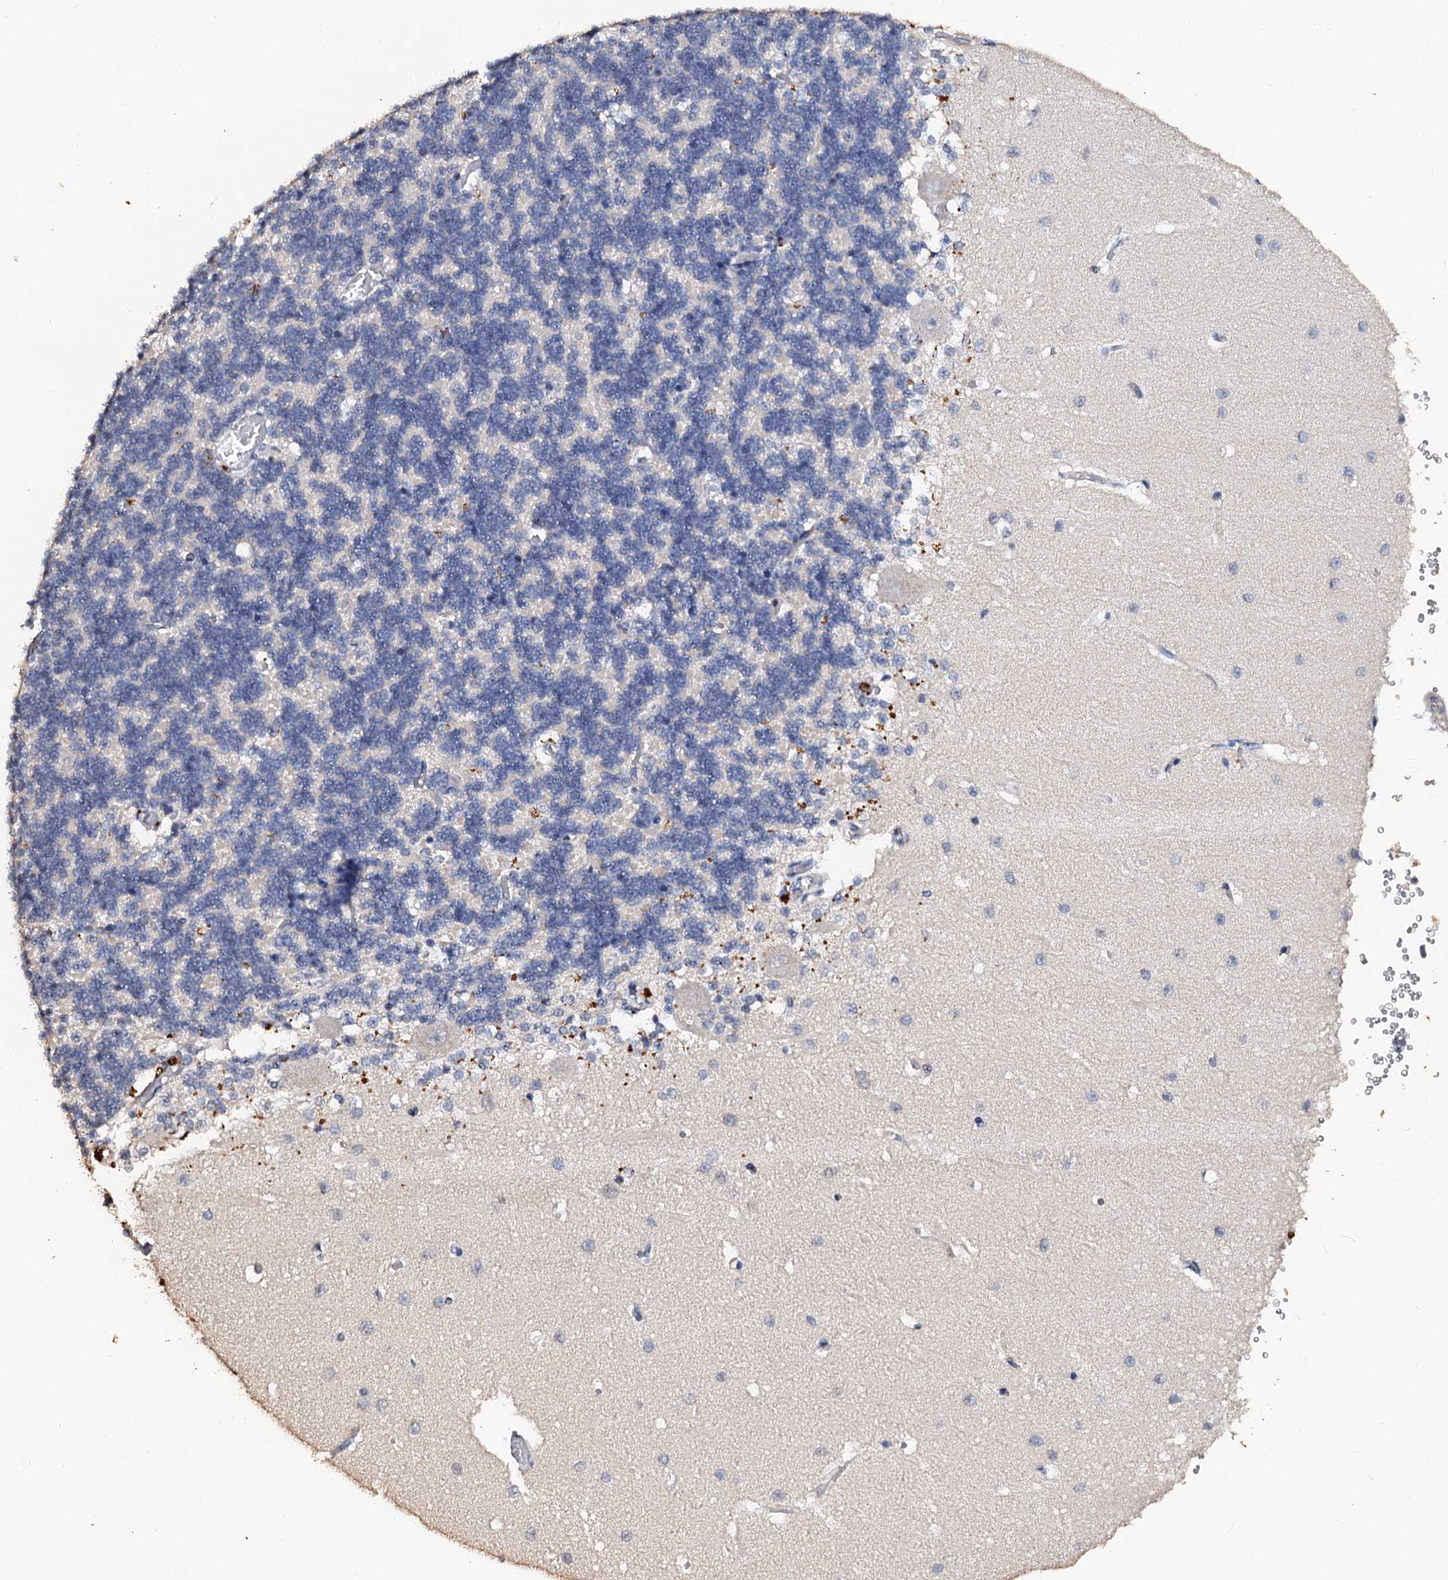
{"staining": {"intensity": "negative", "quantity": "none", "location": "none"}, "tissue": "cerebellum", "cell_type": "Cells in granular layer", "image_type": "normal", "snomed": [{"axis": "morphology", "description": "Normal tissue, NOS"}, {"axis": "topography", "description": "Cerebellum"}], "caption": "A photomicrograph of human cerebellum is negative for staining in cells in granular layer. (Immunohistochemistry, brightfield microscopy, high magnification).", "gene": "VPS36", "patient": {"sex": "male", "age": 37}}